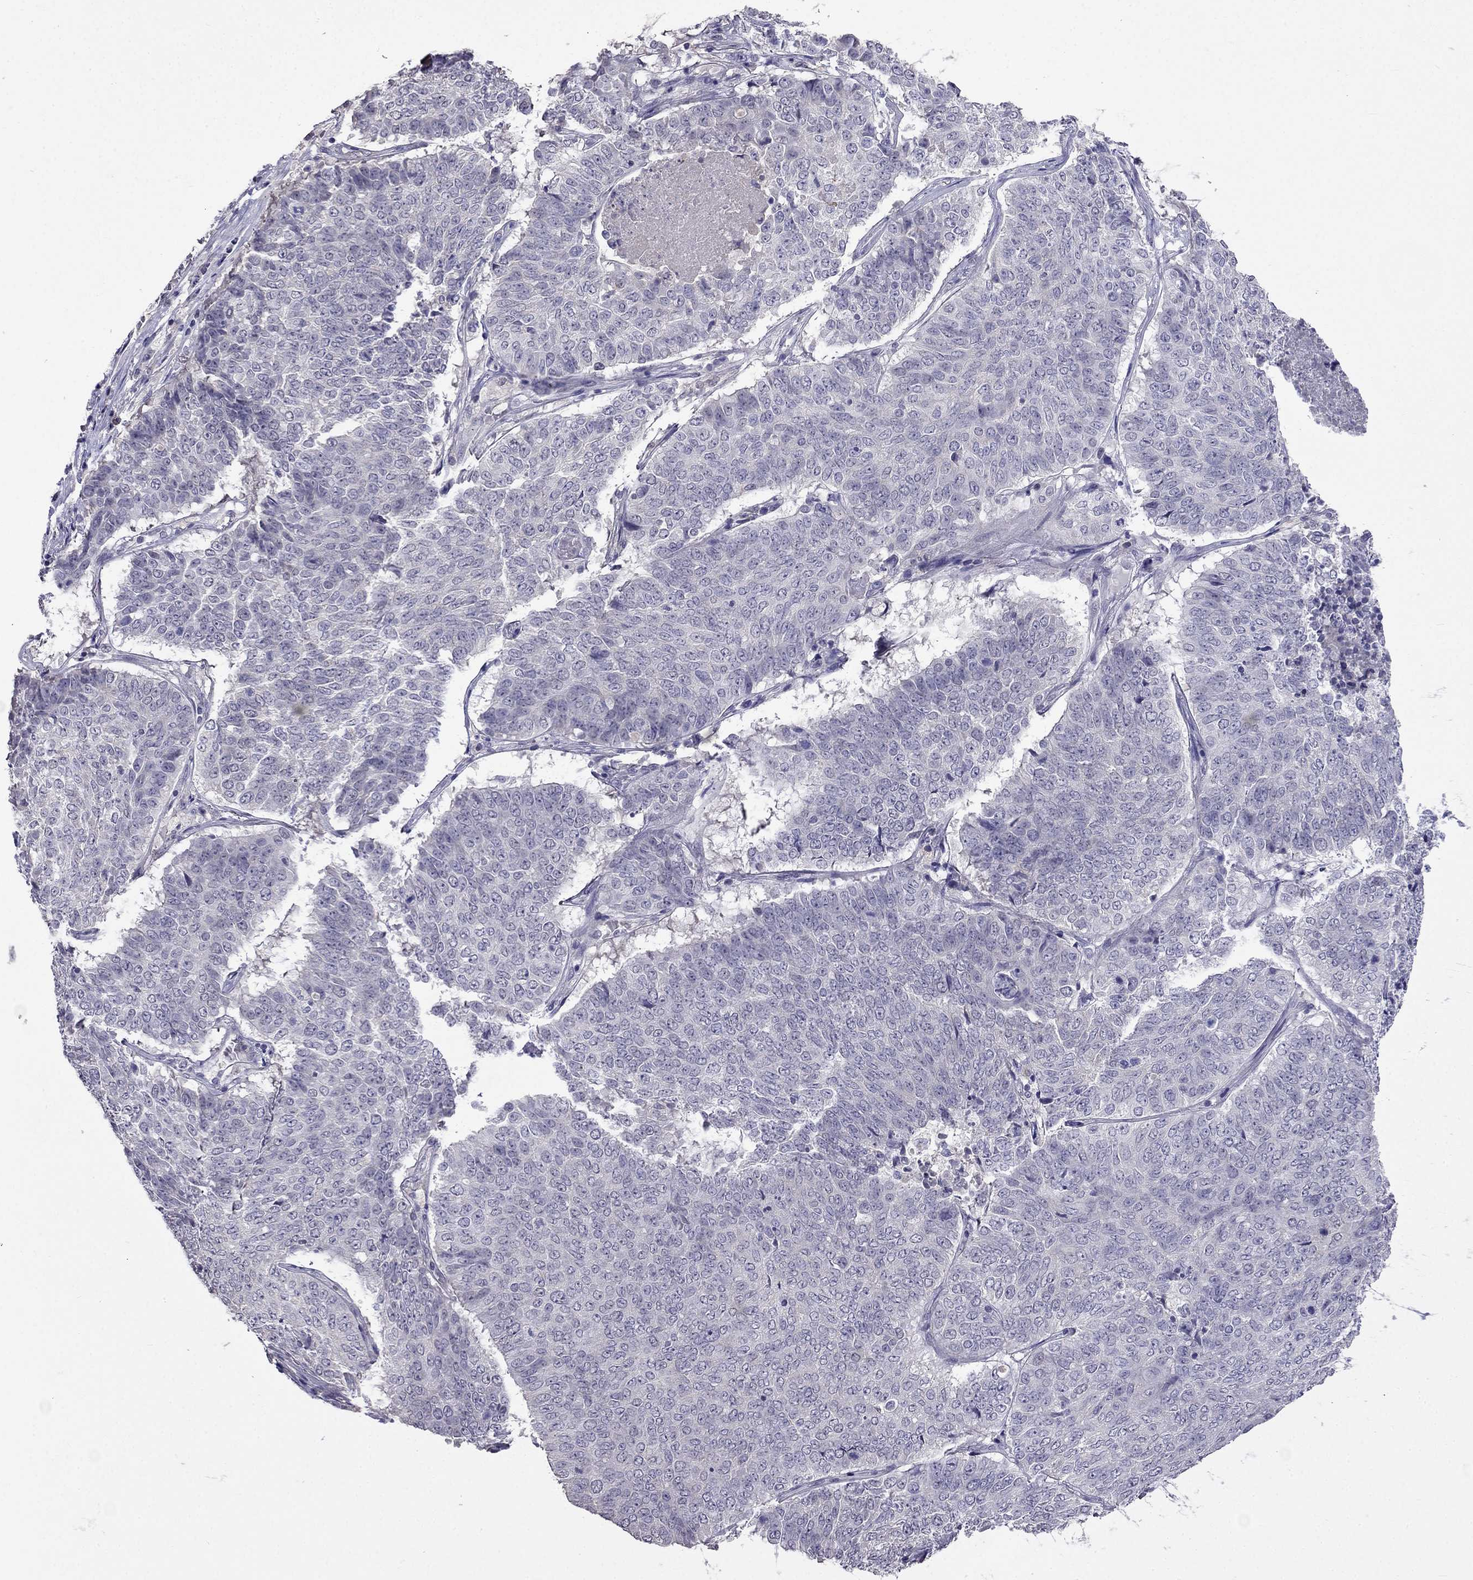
{"staining": {"intensity": "negative", "quantity": "none", "location": "none"}, "tissue": "lung cancer", "cell_type": "Tumor cells", "image_type": "cancer", "snomed": [{"axis": "morphology", "description": "Squamous cell carcinoma, NOS"}, {"axis": "topography", "description": "Lung"}], "caption": "A micrograph of lung cancer stained for a protein demonstrates no brown staining in tumor cells.", "gene": "AQP9", "patient": {"sex": "male", "age": 64}}